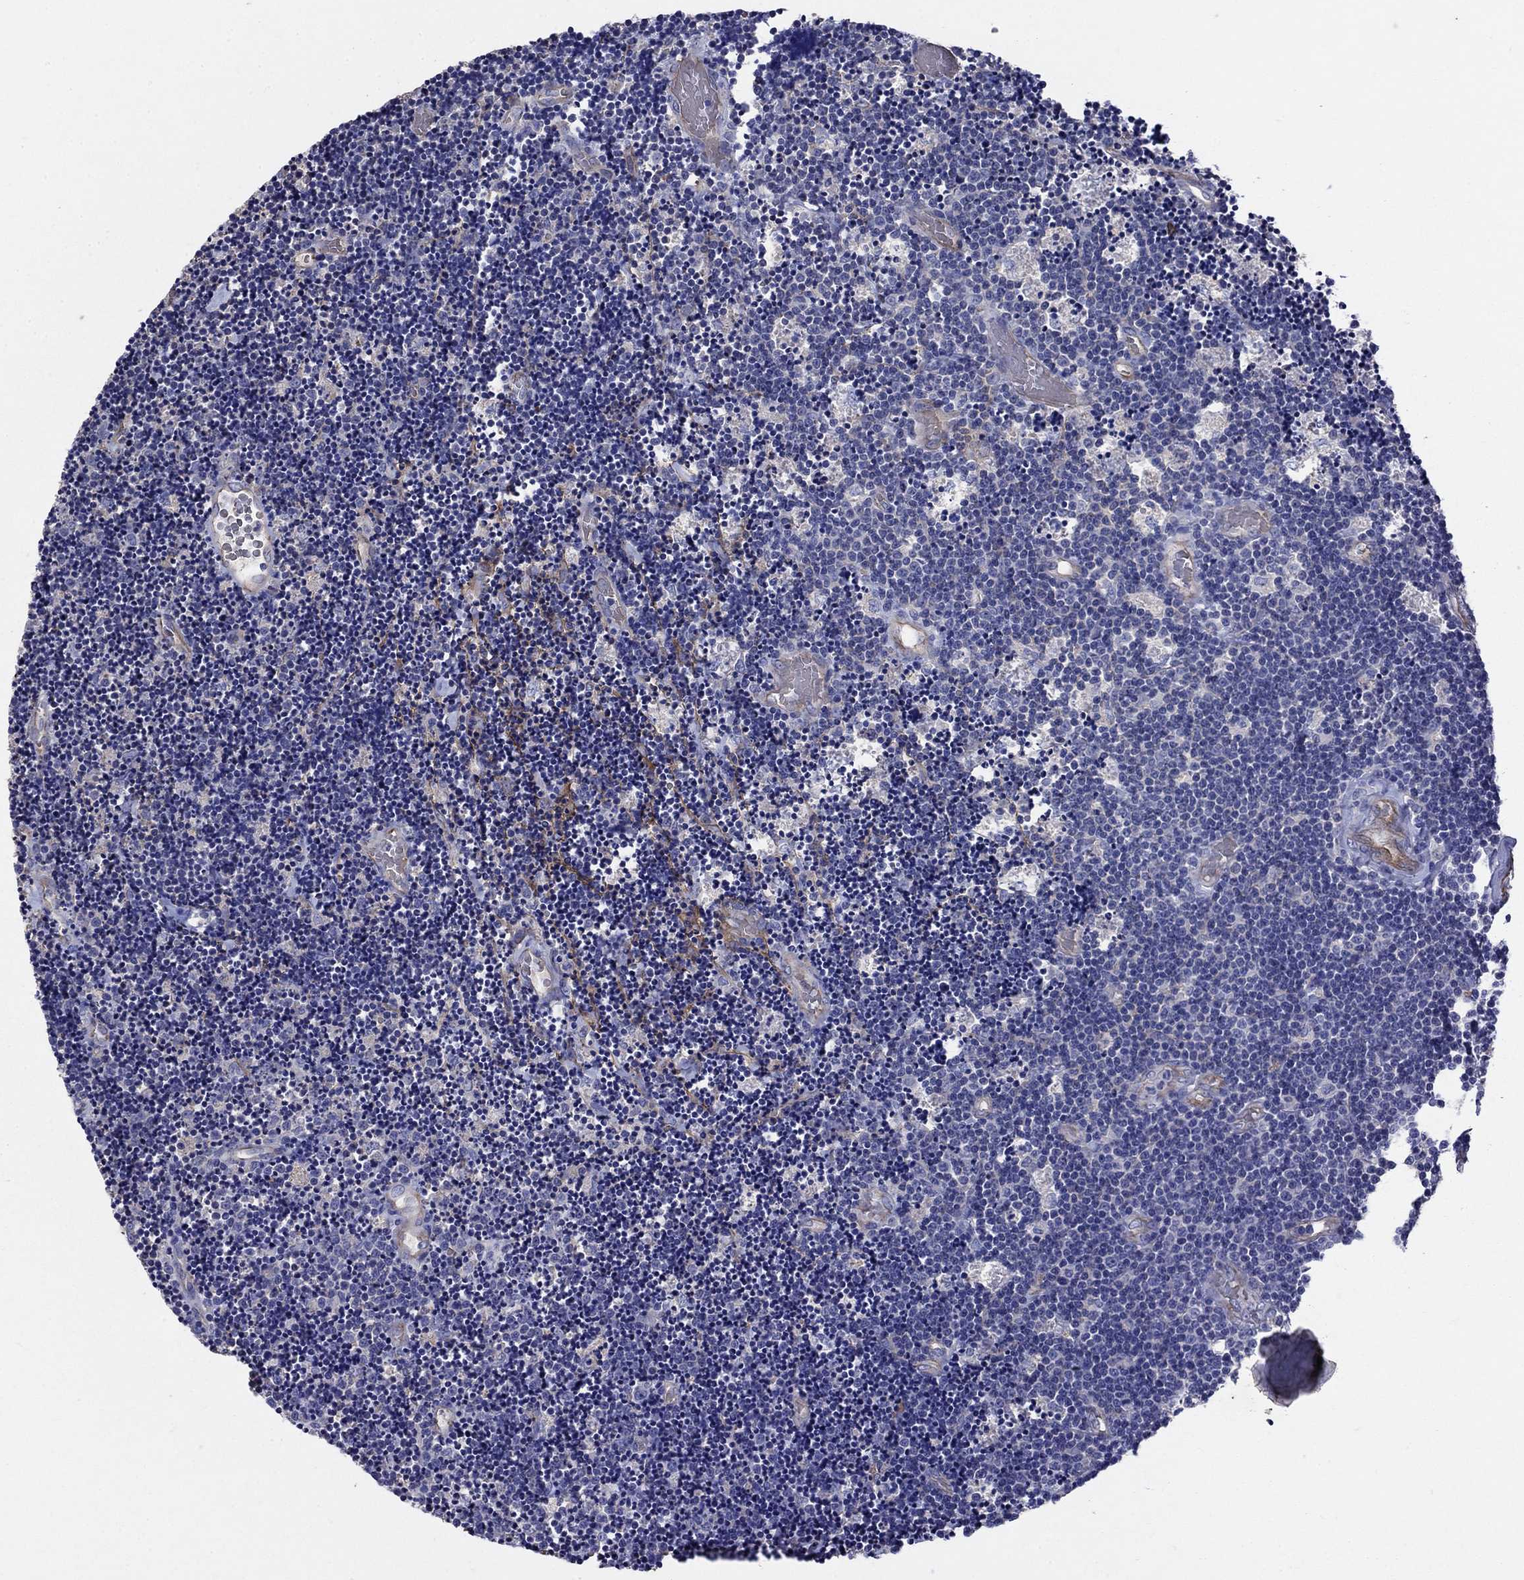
{"staining": {"intensity": "negative", "quantity": "none", "location": "none"}, "tissue": "lymphoma", "cell_type": "Tumor cells", "image_type": "cancer", "snomed": [{"axis": "morphology", "description": "Malignant lymphoma, non-Hodgkin's type, Low grade"}, {"axis": "topography", "description": "Brain"}], "caption": "A histopathology image of lymphoma stained for a protein shows no brown staining in tumor cells.", "gene": "FLNC", "patient": {"sex": "female", "age": 66}}